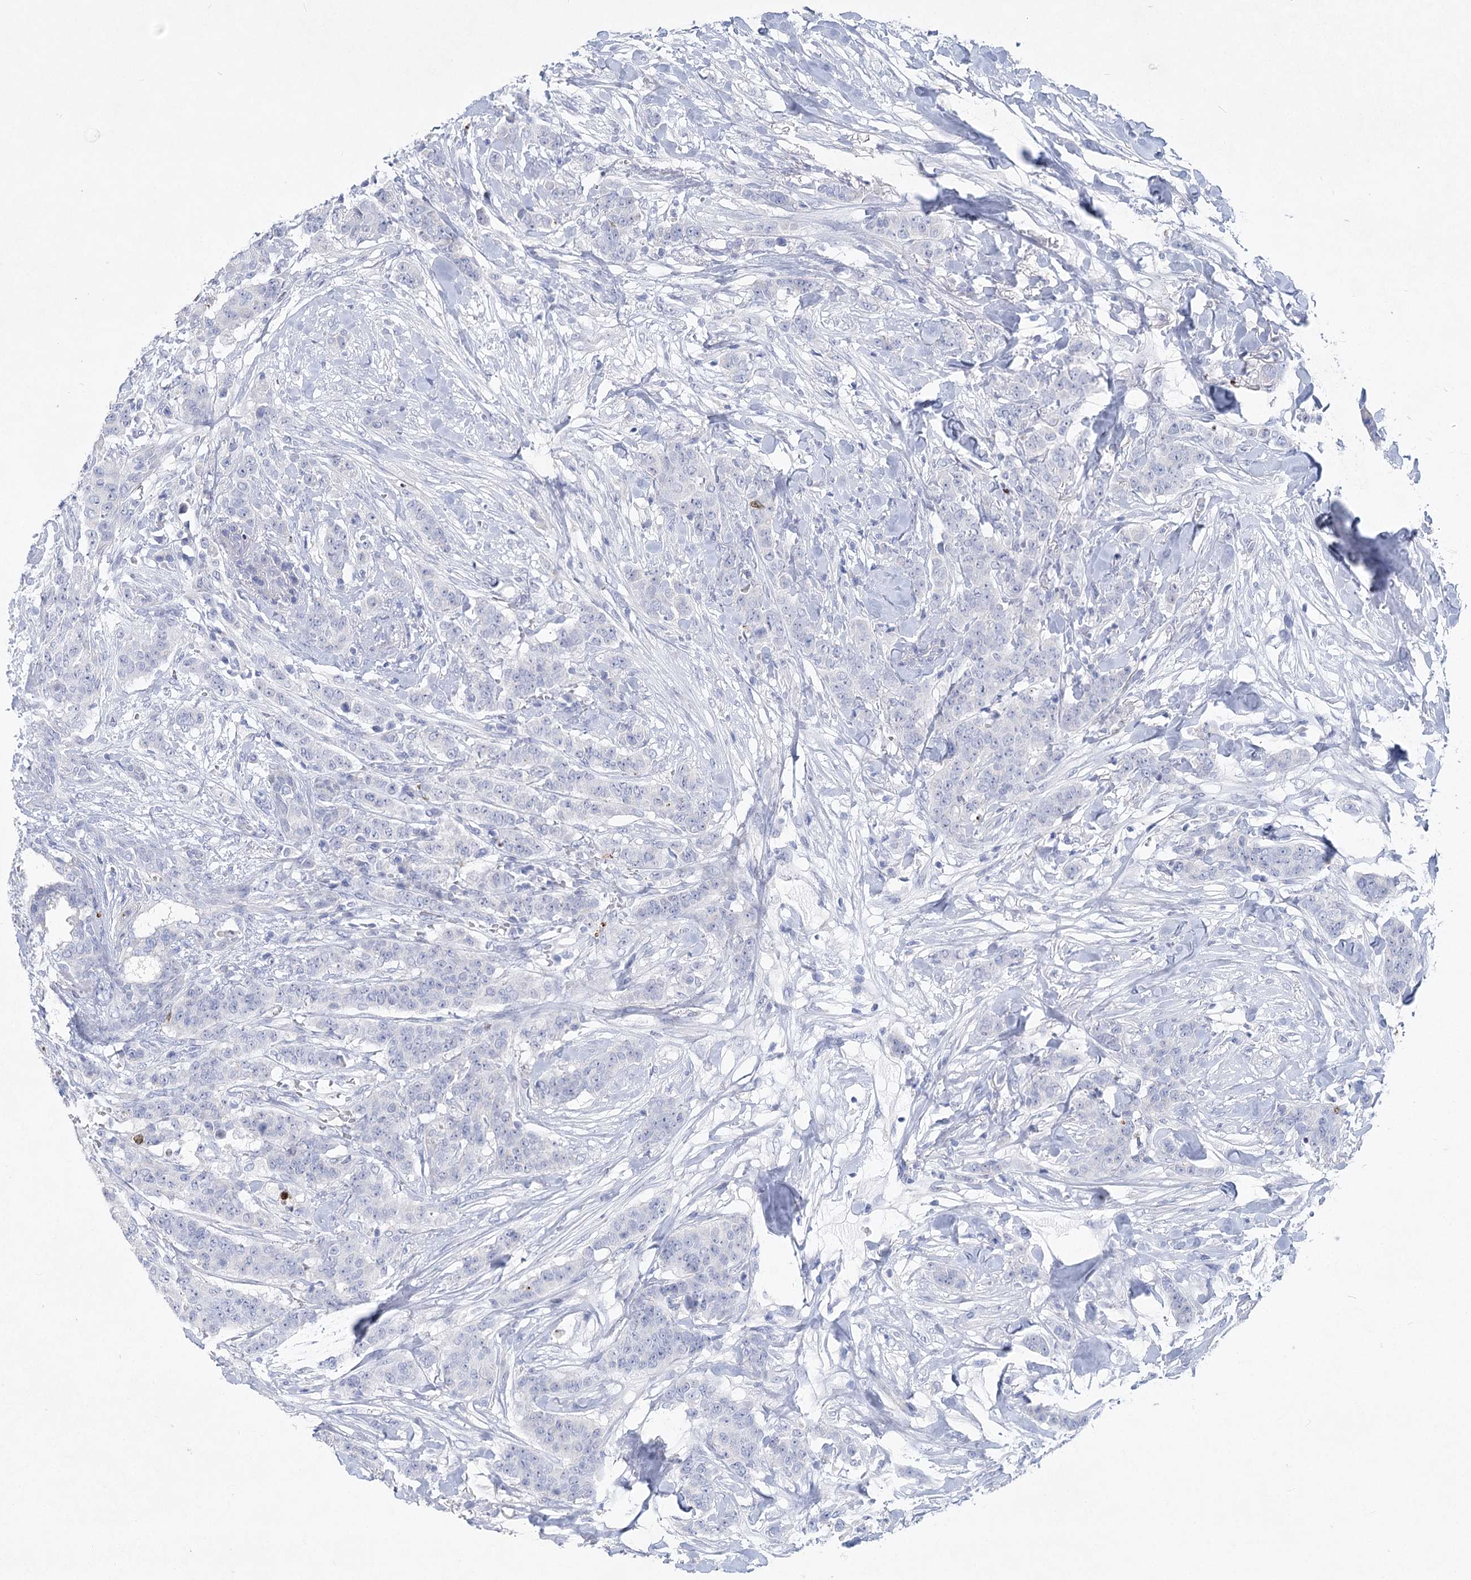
{"staining": {"intensity": "negative", "quantity": "none", "location": "none"}, "tissue": "breast cancer", "cell_type": "Tumor cells", "image_type": "cancer", "snomed": [{"axis": "morphology", "description": "Duct carcinoma"}, {"axis": "topography", "description": "Breast"}], "caption": "Protein analysis of breast invasive ductal carcinoma reveals no significant staining in tumor cells. (DAB (3,3'-diaminobenzidine) immunohistochemistry (IHC), high magnification).", "gene": "WDR74", "patient": {"sex": "female", "age": 40}}